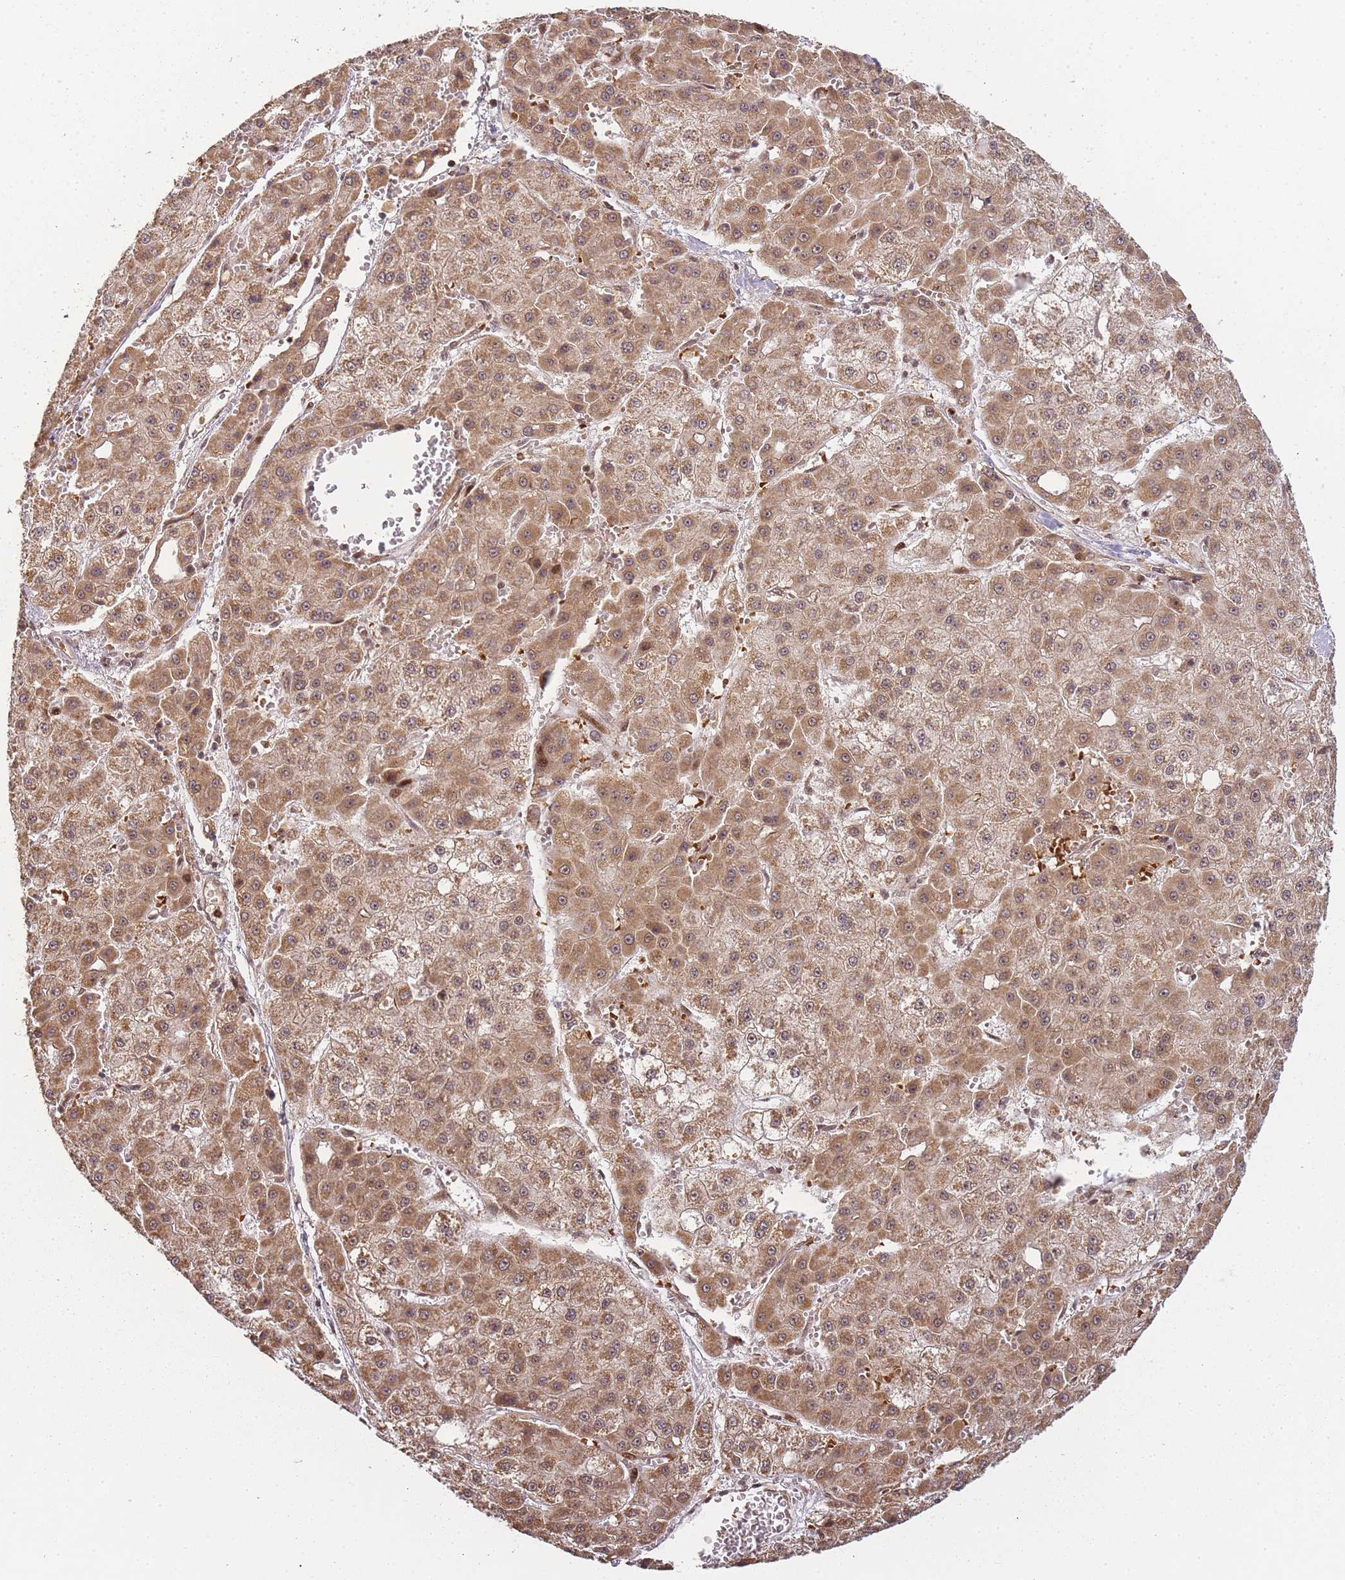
{"staining": {"intensity": "moderate", "quantity": ">75%", "location": "cytoplasmic/membranous"}, "tissue": "liver cancer", "cell_type": "Tumor cells", "image_type": "cancer", "snomed": [{"axis": "morphology", "description": "Carcinoma, Hepatocellular, NOS"}, {"axis": "topography", "description": "Liver"}], "caption": "A micrograph showing moderate cytoplasmic/membranous staining in approximately >75% of tumor cells in liver cancer (hepatocellular carcinoma), as visualized by brown immunohistochemical staining.", "gene": "ZNF497", "patient": {"sex": "male", "age": 47}}